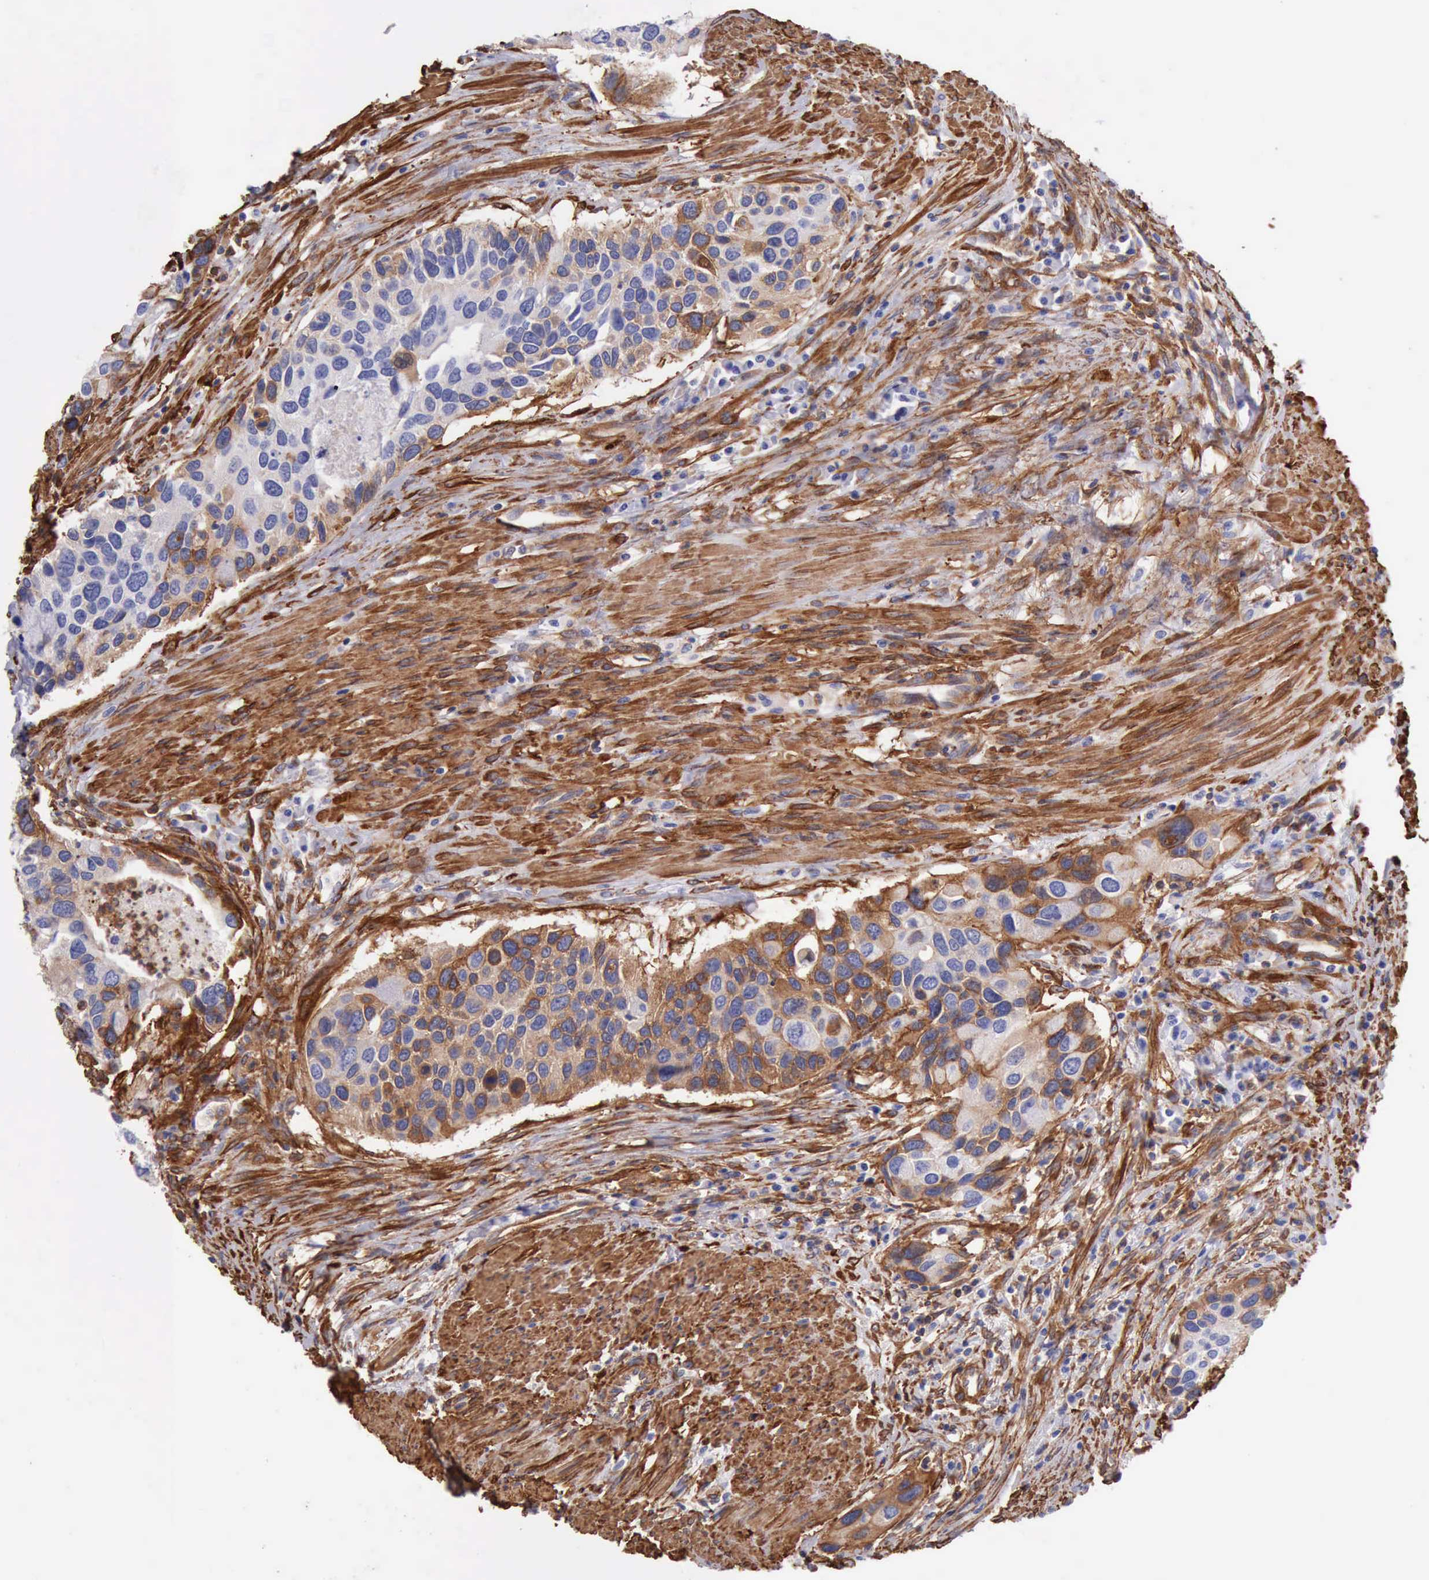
{"staining": {"intensity": "weak", "quantity": "25%-75%", "location": "cytoplasmic/membranous"}, "tissue": "urothelial cancer", "cell_type": "Tumor cells", "image_type": "cancer", "snomed": [{"axis": "morphology", "description": "Urothelial carcinoma, High grade"}, {"axis": "topography", "description": "Urinary bladder"}], "caption": "This image shows urothelial cancer stained with immunohistochemistry (IHC) to label a protein in brown. The cytoplasmic/membranous of tumor cells show weak positivity for the protein. Nuclei are counter-stained blue.", "gene": "FLNA", "patient": {"sex": "male", "age": 66}}